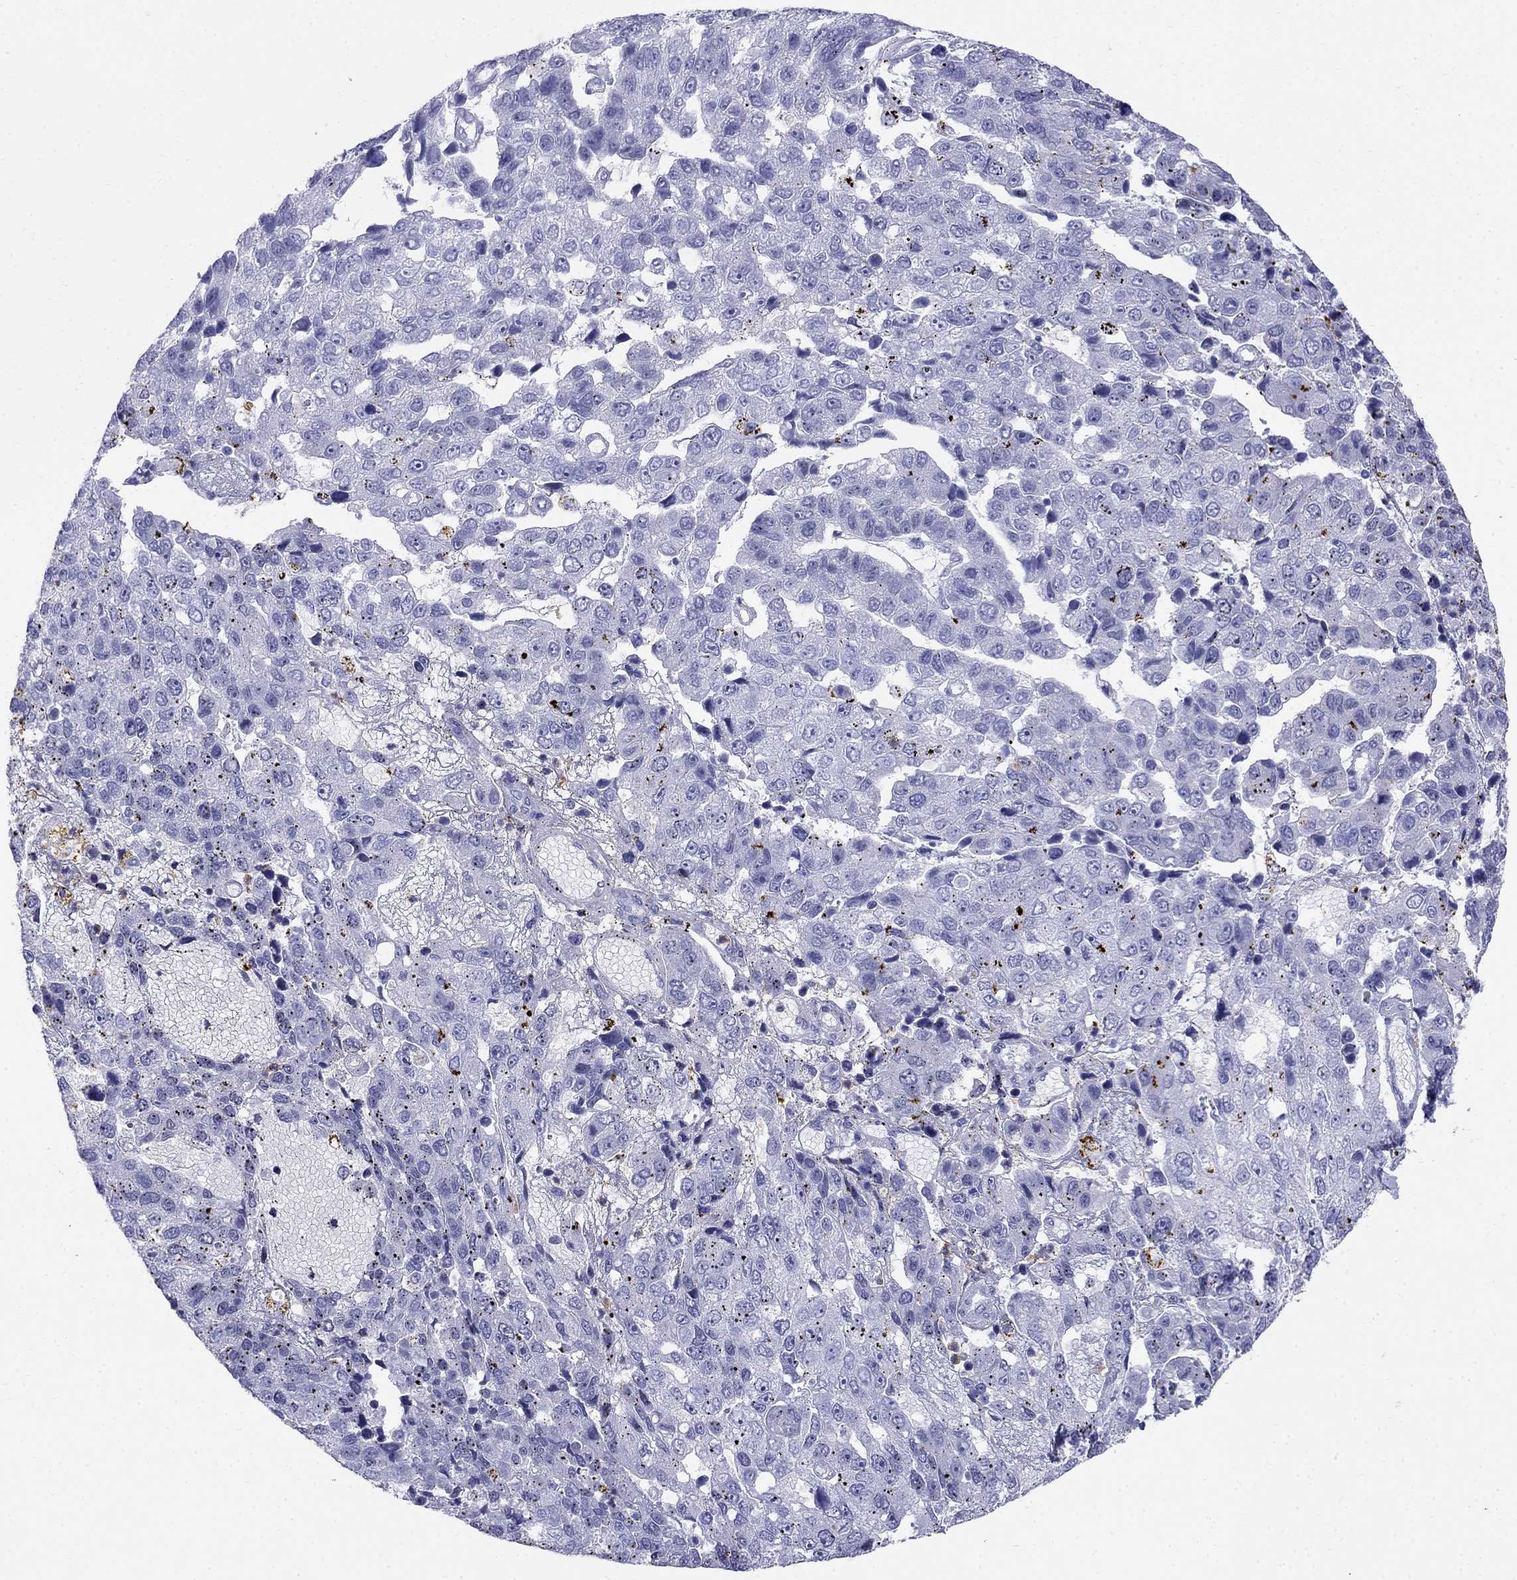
{"staining": {"intensity": "negative", "quantity": "none", "location": "none"}, "tissue": "pancreatic cancer", "cell_type": "Tumor cells", "image_type": "cancer", "snomed": [{"axis": "morphology", "description": "Adenocarcinoma, NOS"}, {"axis": "topography", "description": "Pancreas"}], "caption": "Immunohistochemistry photomicrograph of human pancreatic adenocarcinoma stained for a protein (brown), which demonstrates no expression in tumor cells.", "gene": "PPP1R36", "patient": {"sex": "female", "age": 61}}